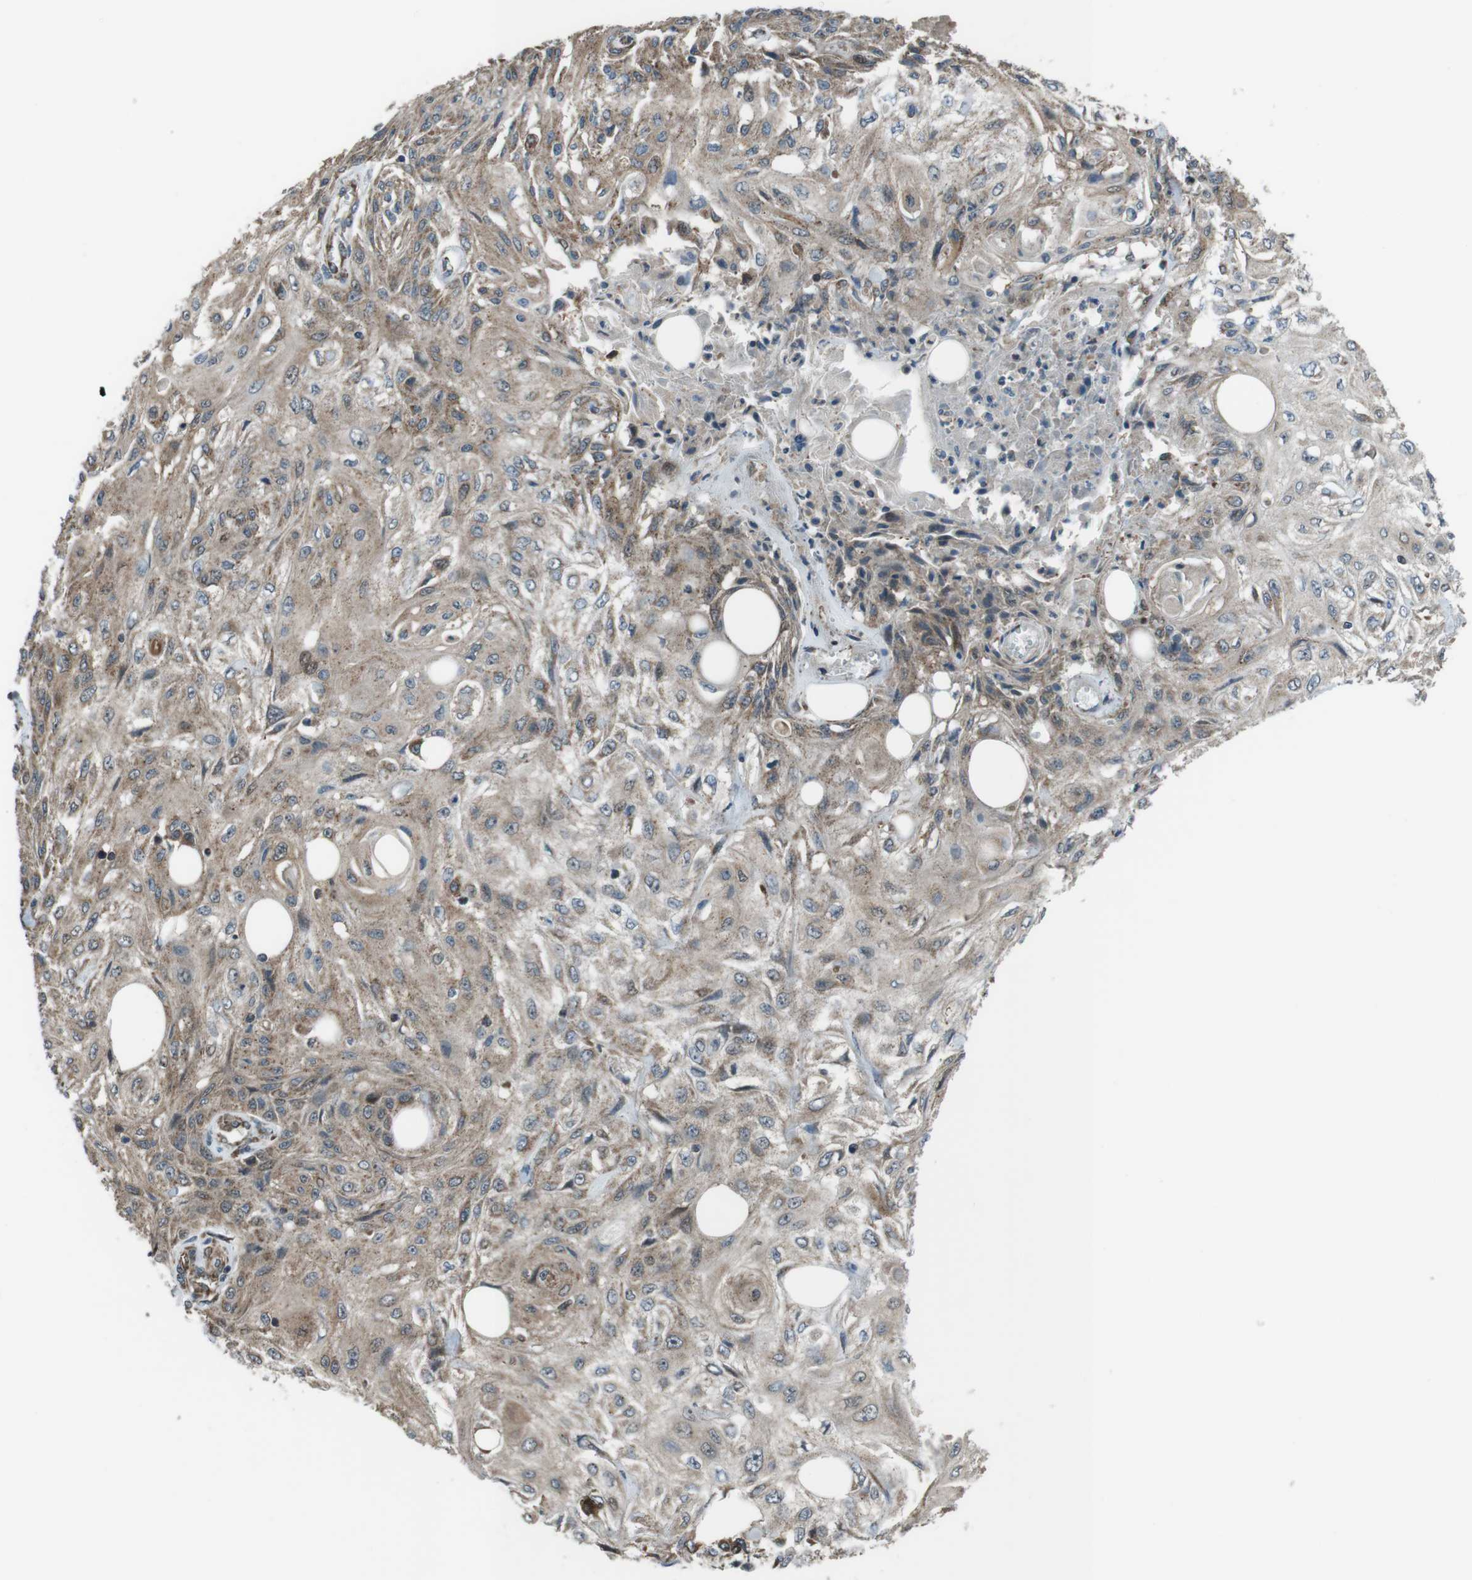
{"staining": {"intensity": "weak", "quantity": ">75%", "location": "cytoplasmic/membranous"}, "tissue": "skin cancer", "cell_type": "Tumor cells", "image_type": "cancer", "snomed": [{"axis": "morphology", "description": "Squamous cell carcinoma, NOS"}, {"axis": "topography", "description": "Skin"}], "caption": "Skin cancer (squamous cell carcinoma) stained with DAB (3,3'-diaminobenzidine) IHC displays low levels of weak cytoplasmic/membranous expression in about >75% of tumor cells.", "gene": "GIMAP8", "patient": {"sex": "male", "age": 75}}